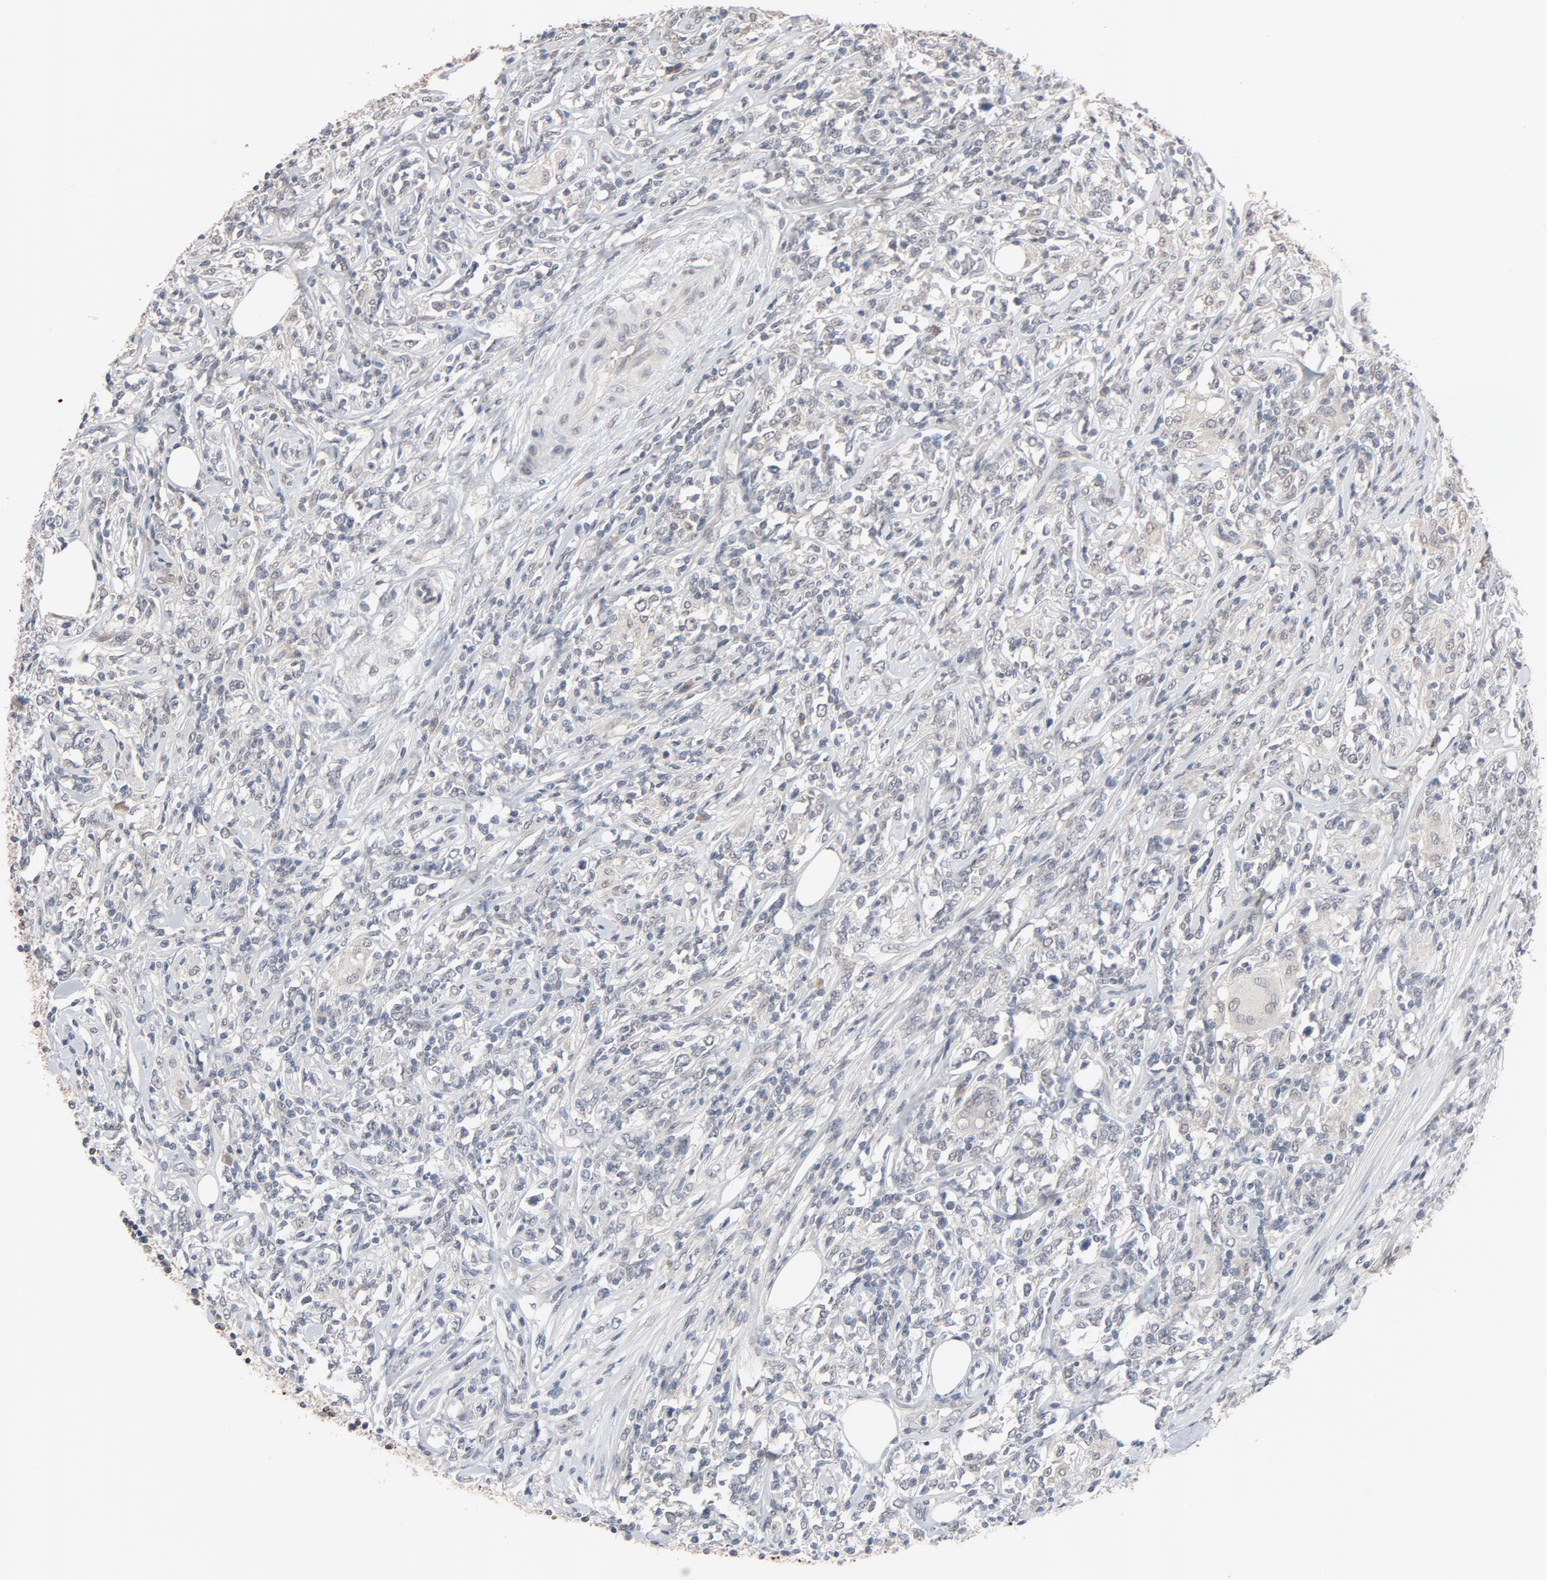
{"staining": {"intensity": "negative", "quantity": "none", "location": "none"}, "tissue": "lymphoma", "cell_type": "Tumor cells", "image_type": "cancer", "snomed": [{"axis": "morphology", "description": "Malignant lymphoma, non-Hodgkin's type, High grade"}, {"axis": "topography", "description": "Lymph node"}], "caption": "A high-resolution image shows IHC staining of lymphoma, which reveals no significant staining in tumor cells.", "gene": "MT3", "patient": {"sex": "female", "age": 84}}